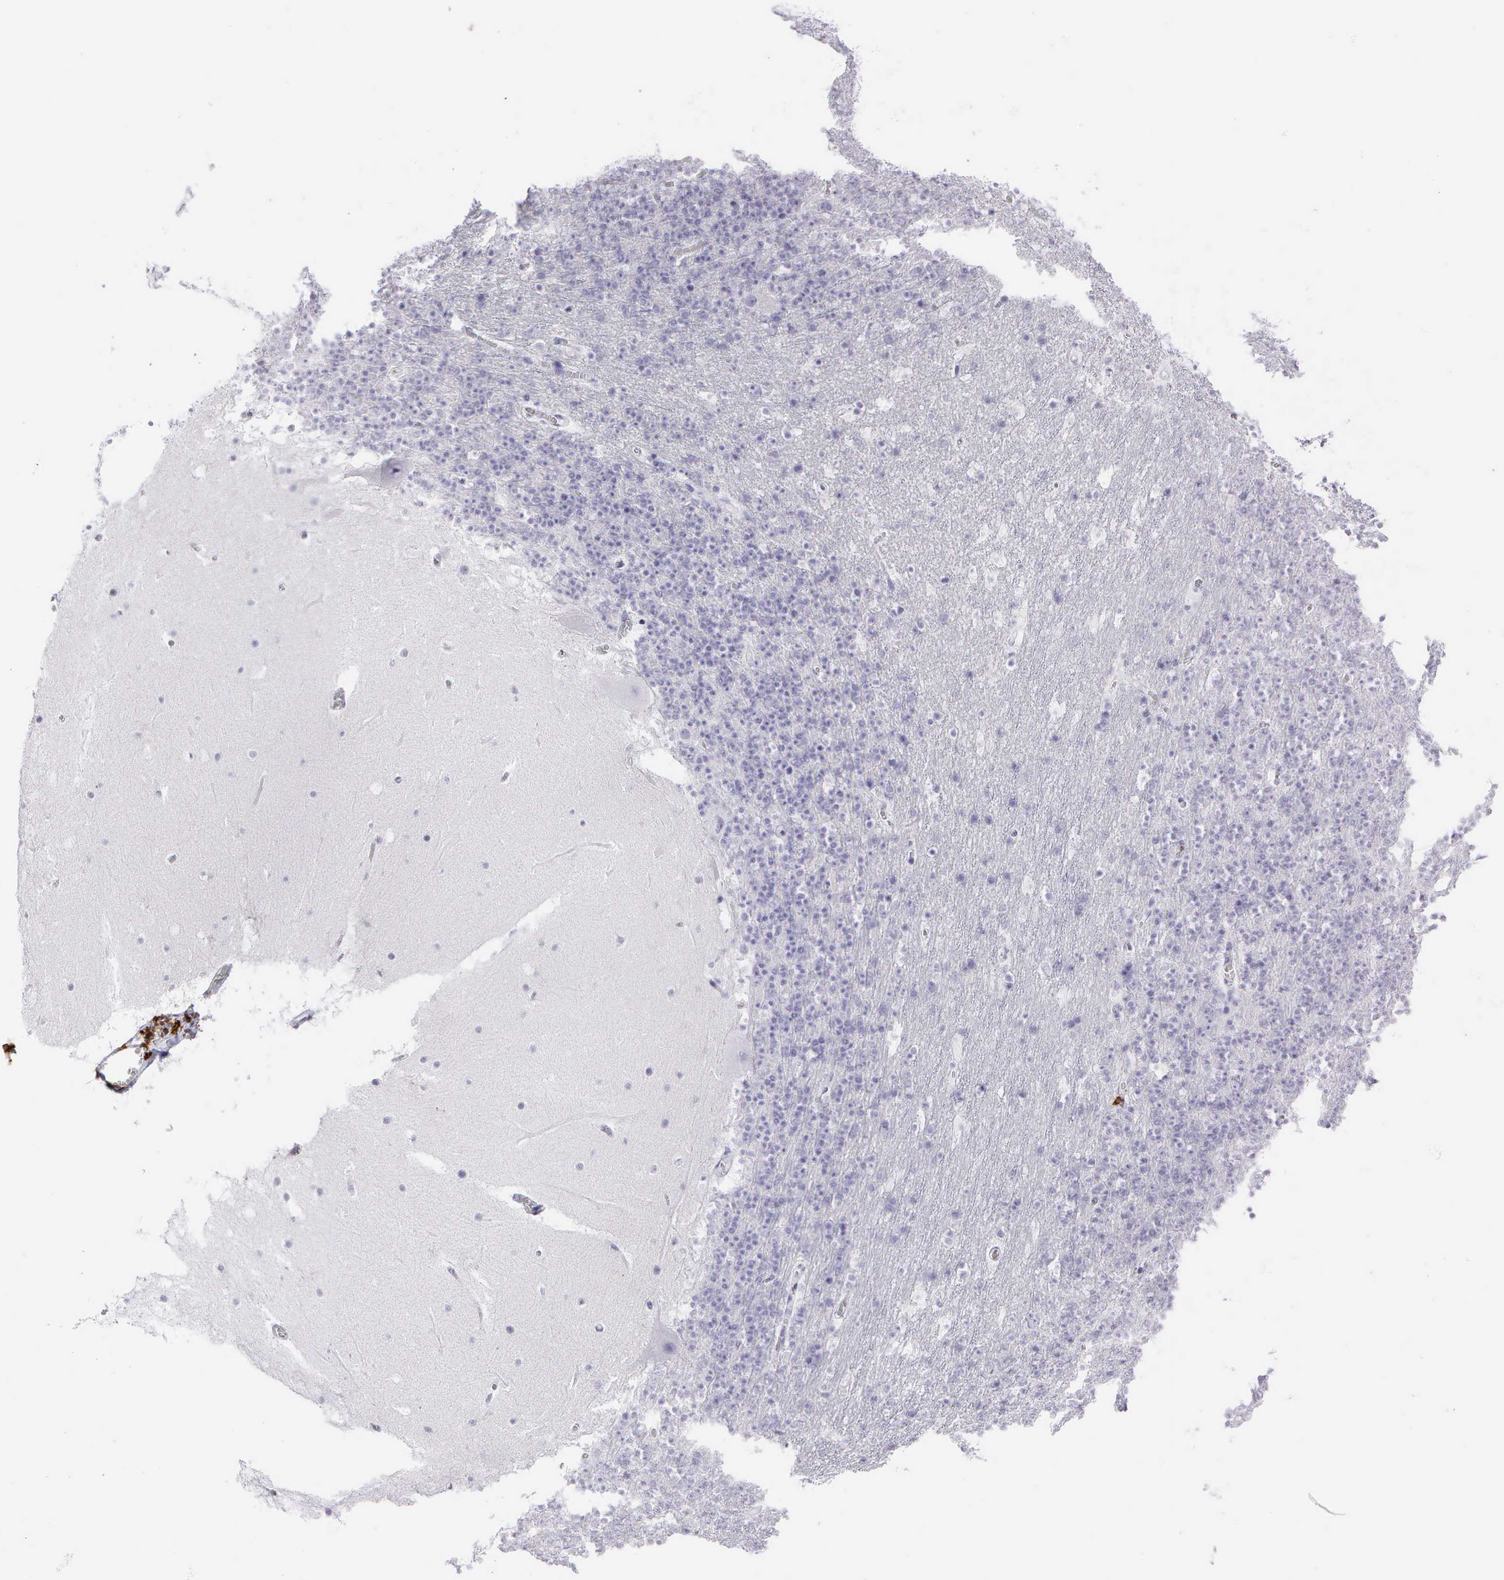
{"staining": {"intensity": "negative", "quantity": "none", "location": "none"}, "tissue": "cerebellum", "cell_type": "Cells in granular layer", "image_type": "normal", "snomed": [{"axis": "morphology", "description": "Normal tissue, NOS"}, {"axis": "topography", "description": "Cerebellum"}], "caption": "Cerebellum was stained to show a protein in brown. There is no significant expression in cells in granular layer. (Immunohistochemistry, brightfield microscopy, high magnification).", "gene": "CD8A", "patient": {"sex": "male", "age": 45}}